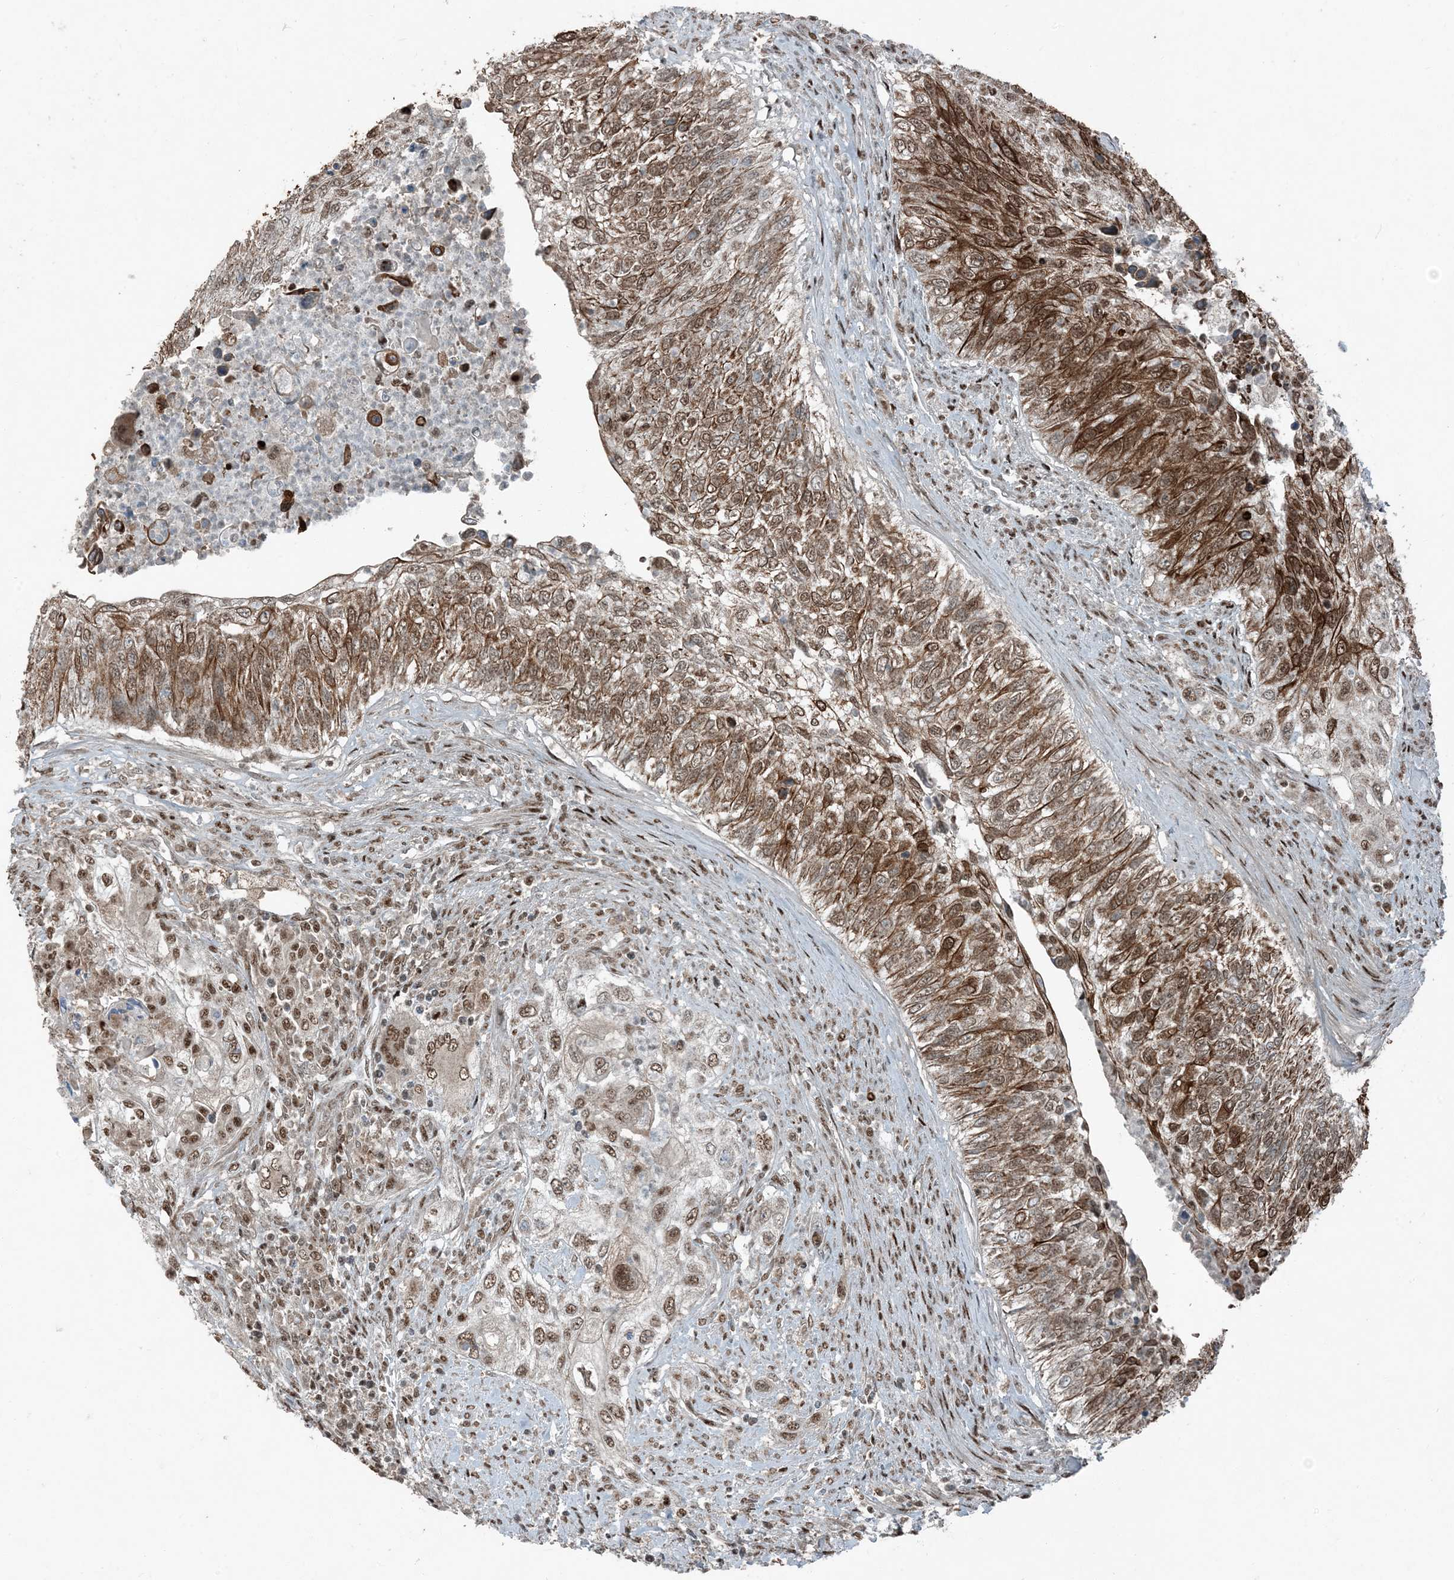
{"staining": {"intensity": "moderate", "quantity": ">75%", "location": "cytoplasmic/membranous,nuclear"}, "tissue": "urothelial cancer", "cell_type": "Tumor cells", "image_type": "cancer", "snomed": [{"axis": "morphology", "description": "Urothelial carcinoma, High grade"}, {"axis": "topography", "description": "Urinary bladder"}], "caption": "Urothelial cancer stained for a protein (brown) displays moderate cytoplasmic/membranous and nuclear positive staining in approximately >75% of tumor cells.", "gene": "TADA2B", "patient": {"sex": "female", "age": 60}}